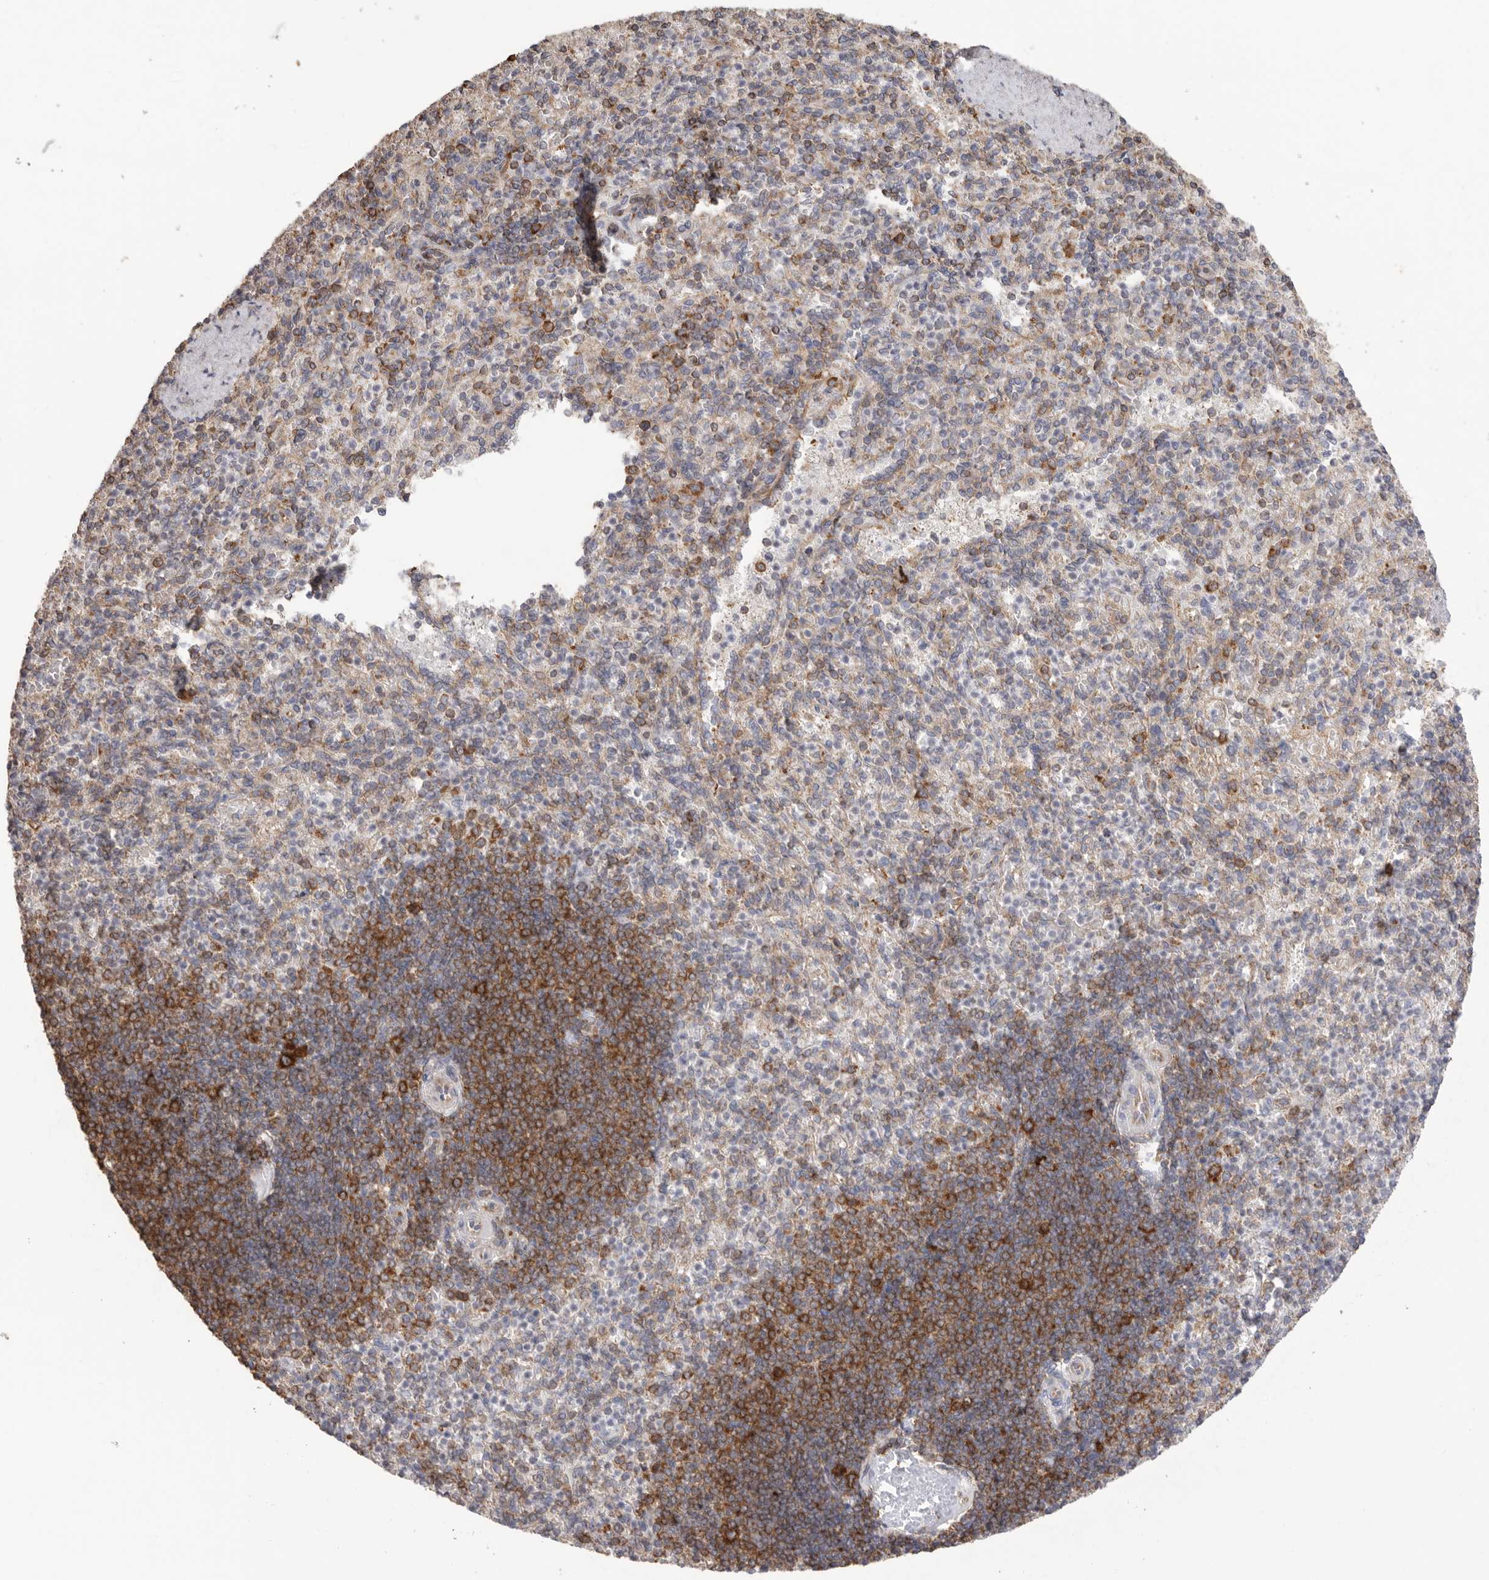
{"staining": {"intensity": "moderate", "quantity": "<25%", "location": "cytoplasmic/membranous"}, "tissue": "spleen", "cell_type": "Cells in red pulp", "image_type": "normal", "snomed": [{"axis": "morphology", "description": "Normal tissue, NOS"}, {"axis": "topography", "description": "Spleen"}], "caption": "A high-resolution histopathology image shows immunohistochemistry (IHC) staining of unremarkable spleen, which displays moderate cytoplasmic/membranous staining in about <25% of cells in red pulp. (DAB (3,3'-diaminobenzidine) IHC with brightfield microscopy, high magnification).", "gene": "SERBP1", "patient": {"sex": "female", "age": 74}}